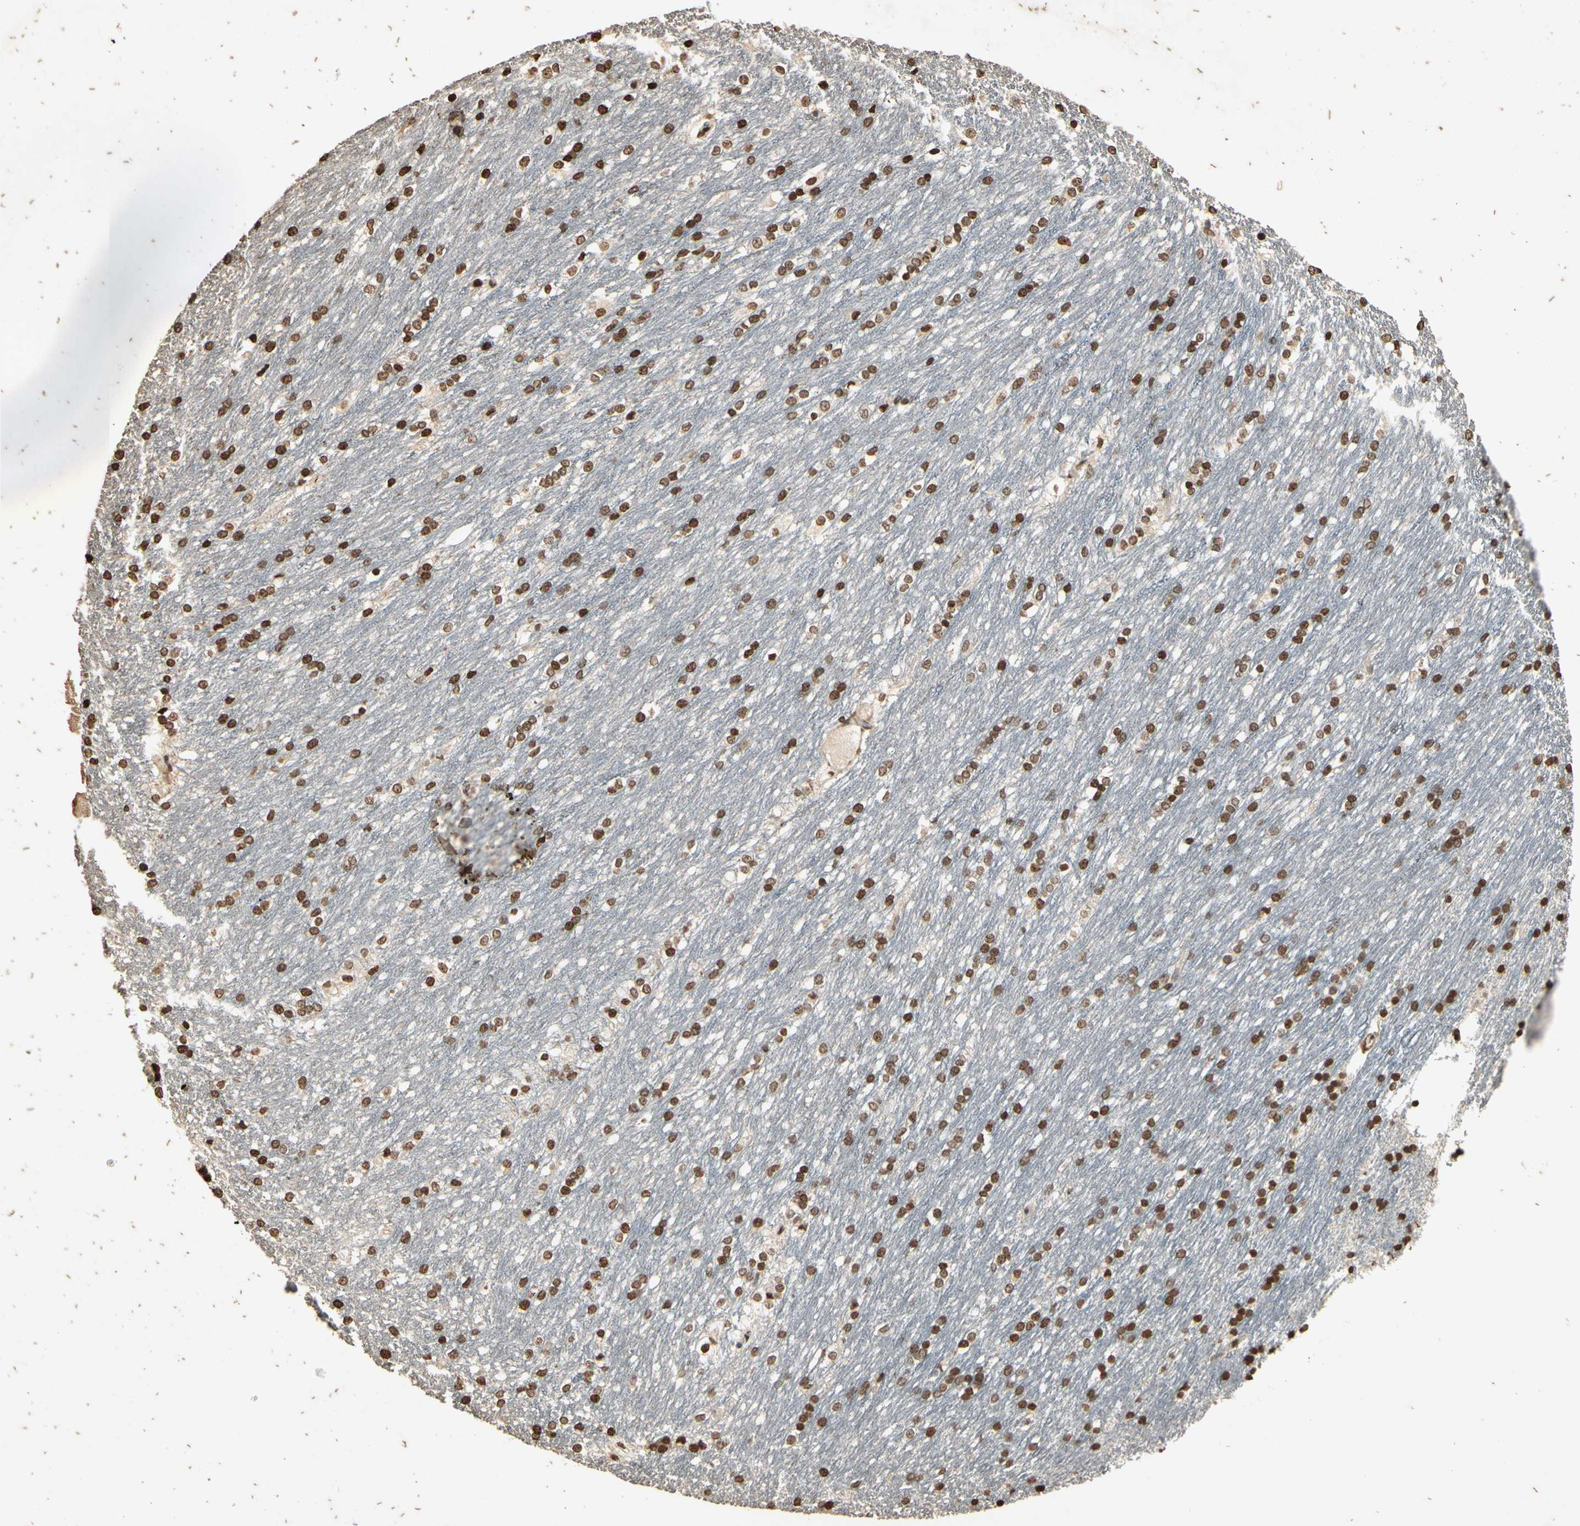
{"staining": {"intensity": "moderate", "quantity": ">75%", "location": "nuclear"}, "tissue": "caudate", "cell_type": "Glial cells", "image_type": "normal", "snomed": [{"axis": "morphology", "description": "Normal tissue, NOS"}, {"axis": "topography", "description": "Lateral ventricle wall"}], "caption": "DAB (3,3'-diaminobenzidine) immunohistochemical staining of normal caudate displays moderate nuclear protein positivity in about >75% of glial cells. (DAB (3,3'-diaminobenzidine) = brown stain, brightfield microscopy at high magnification).", "gene": "TOP1", "patient": {"sex": "female", "age": 19}}